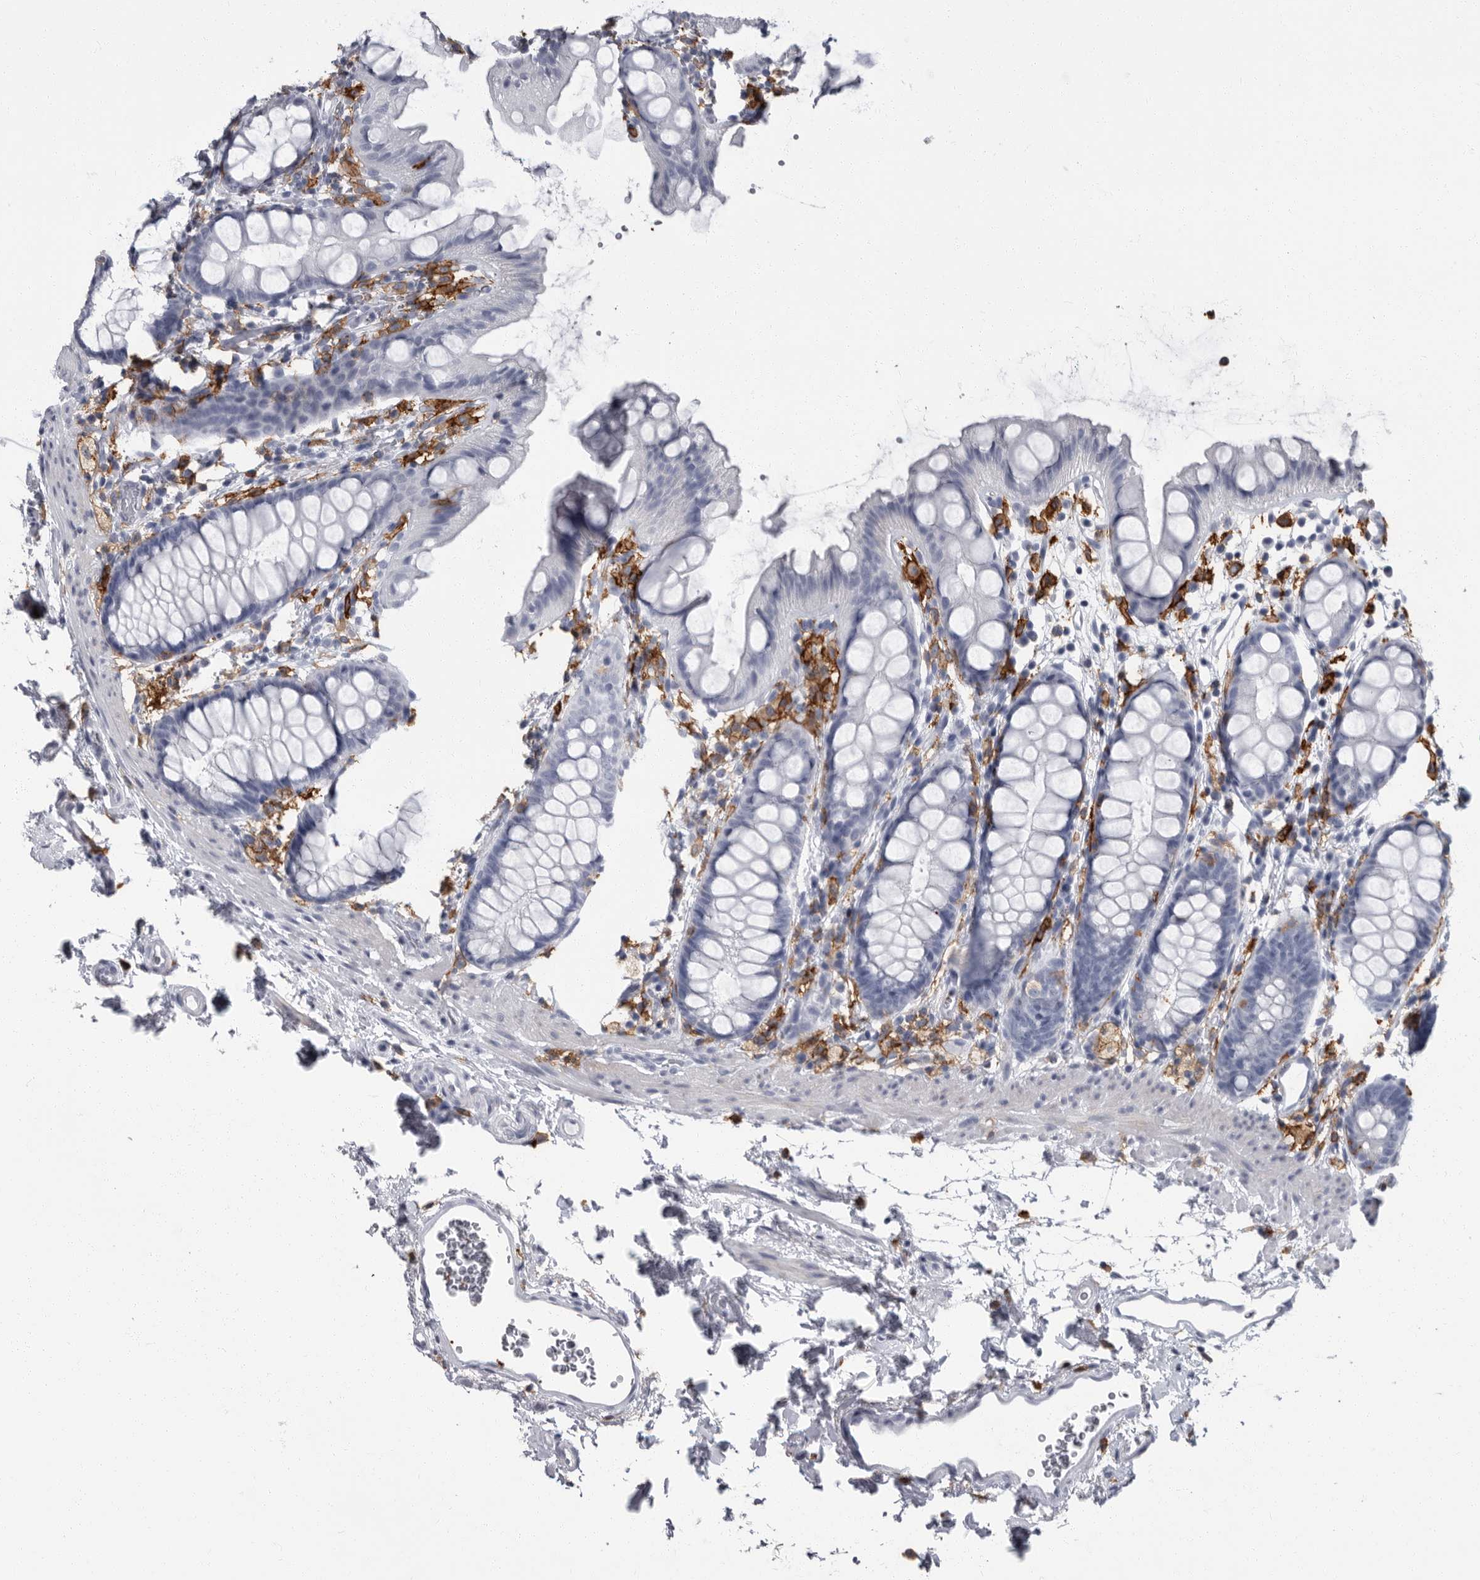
{"staining": {"intensity": "negative", "quantity": "none", "location": "none"}, "tissue": "rectum", "cell_type": "Glandular cells", "image_type": "normal", "snomed": [{"axis": "morphology", "description": "Normal tissue, NOS"}, {"axis": "topography", "description": "Rectum"}], "caption": "Immunohistochemistry of normal rectum shows no staining in glandular cells.", "gene": "FCER1G", "patient": {"sex": "female", "age": 65}}